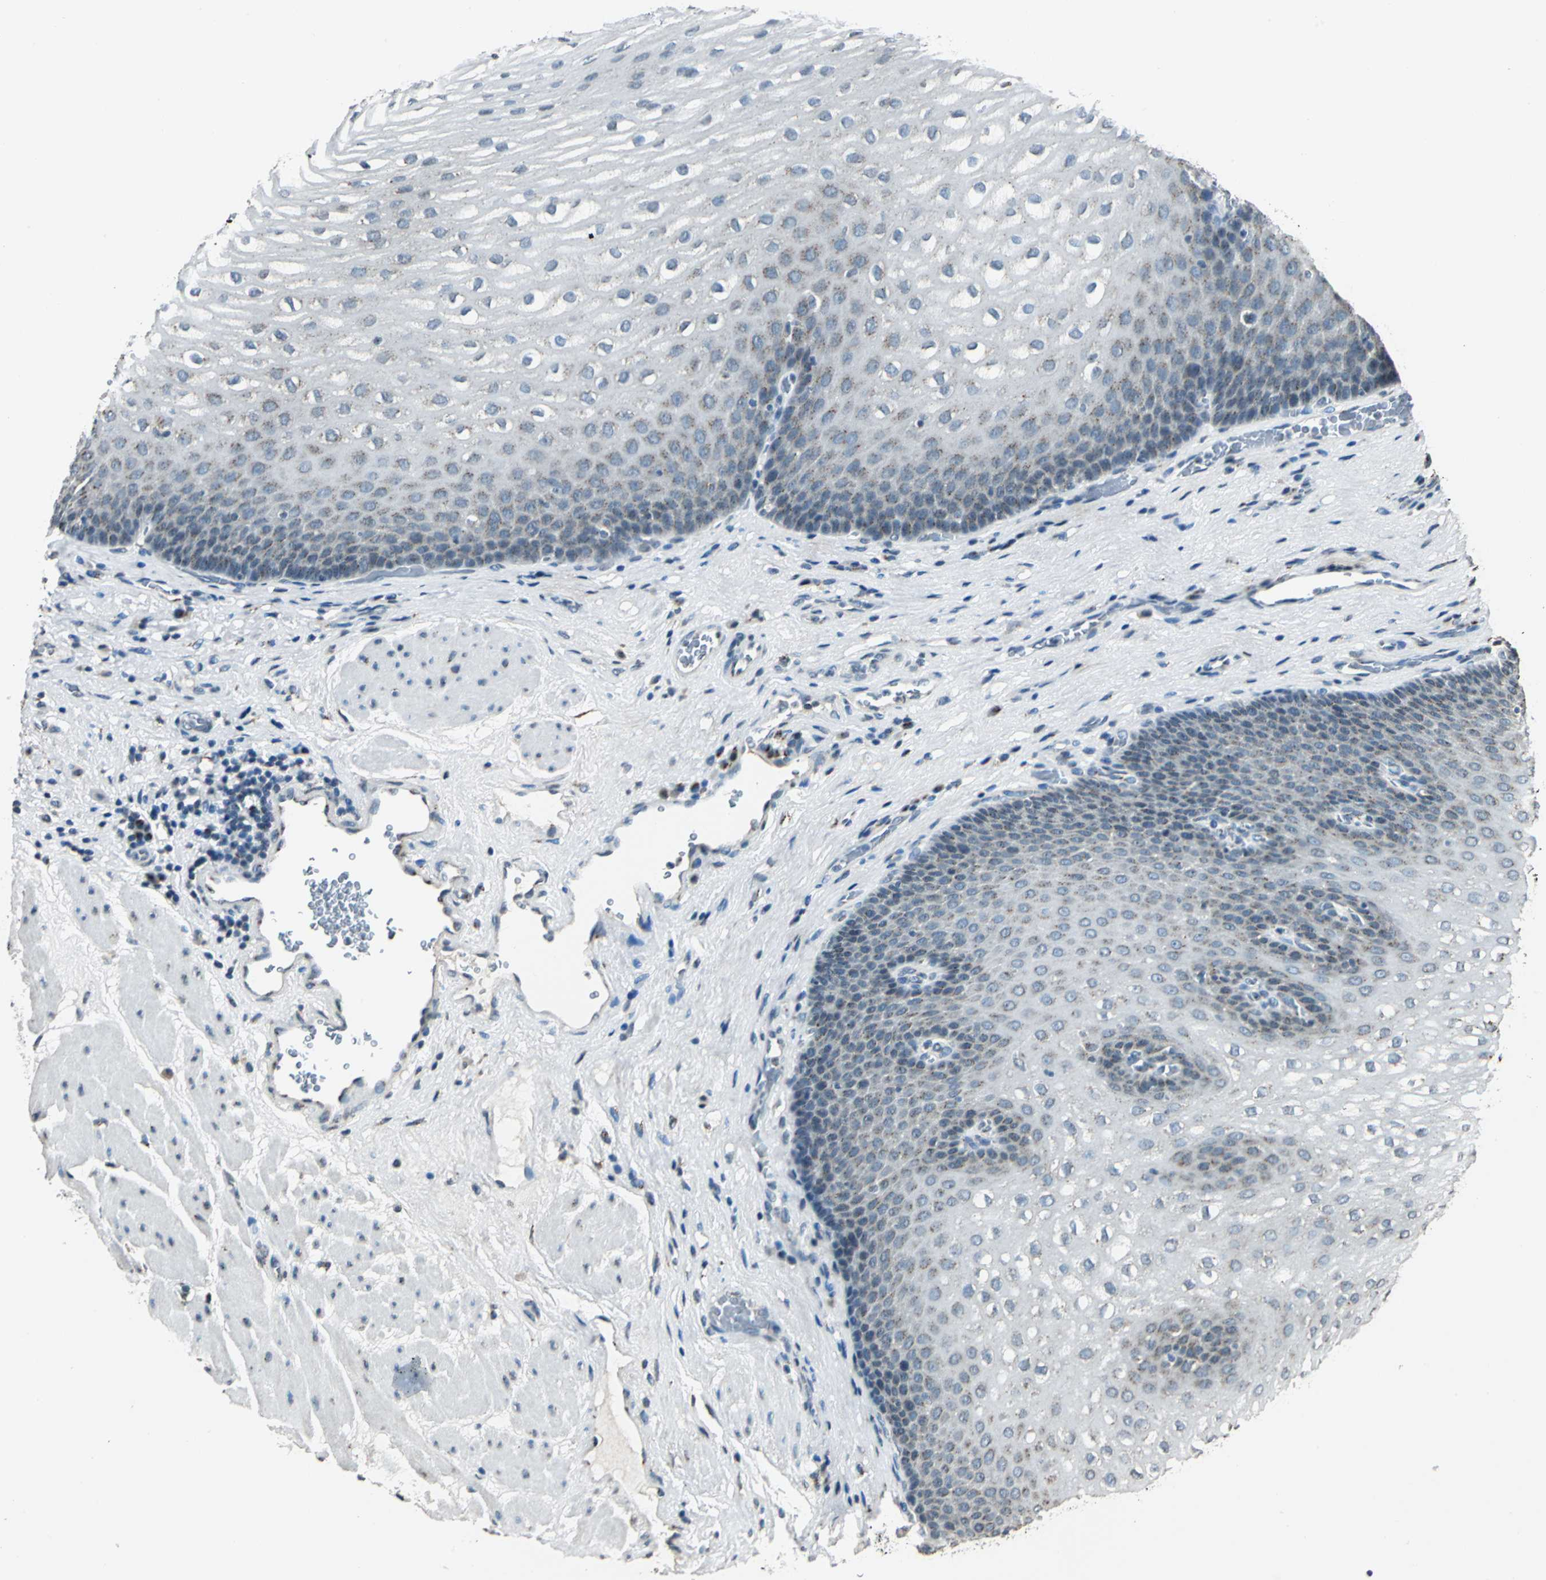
{"staining": {"intensity": "moderate", "quantity": "25%-75%", "location": "cytoplasmic/membranous"}, "tissue": "esophagus", "cell_type": "Squamous epithelial cells", "image_type": "normal", "snomed": [{"axis": "morphology", "description": "Normal tissue, NOS"}, {"axis": "topography", "description": "Esophagus"}], "caption": "A brown stain shows moderate cytoplasmic/membranous expression of a protein in squamous epithelial cells of benign esophagus. Ihc stains the protein in brown and the nuclei are stained blue.", "gene": "TMEM115", "patient": {"sex": "male", "age": 48}}